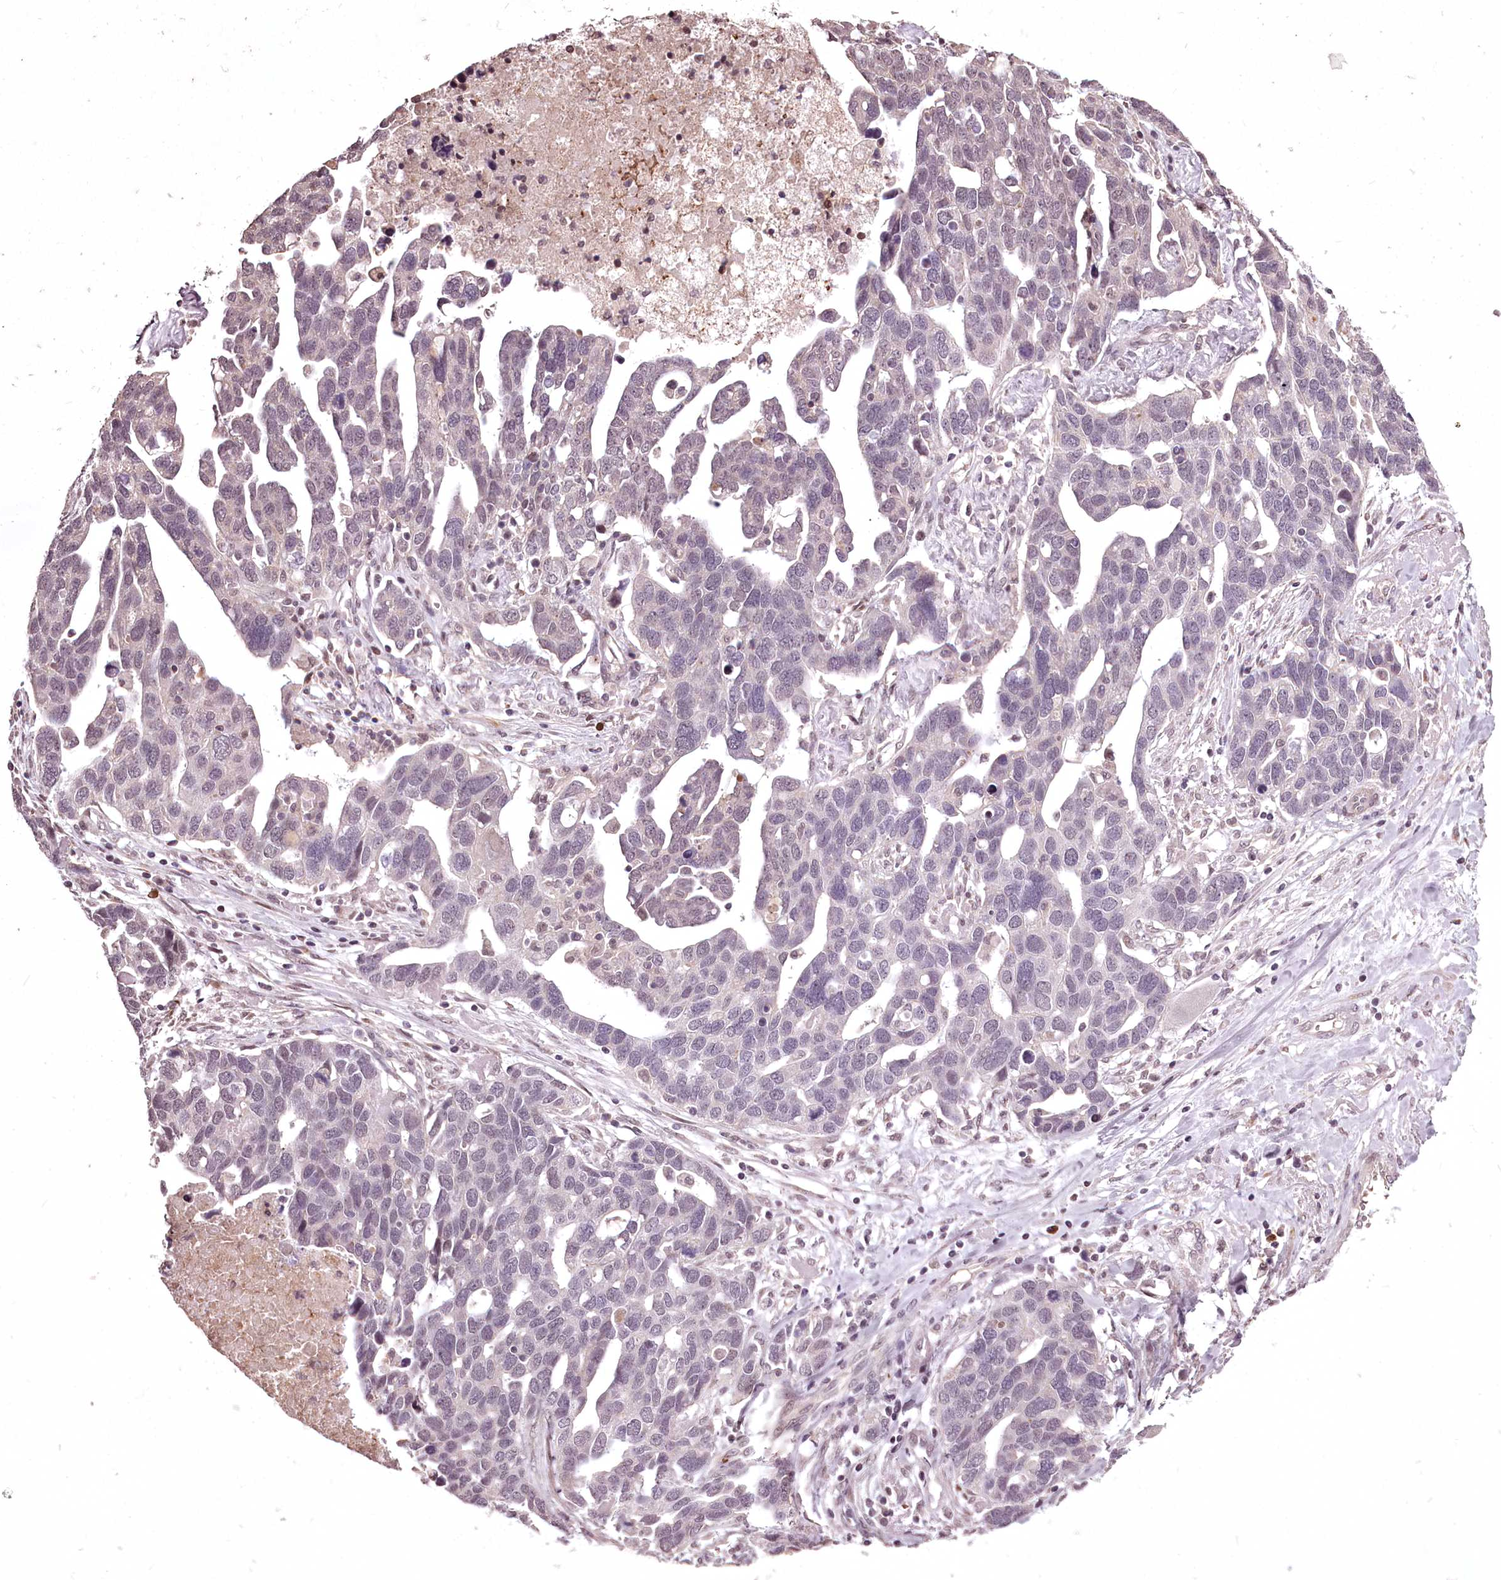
{"staining": {"intensity": "negative", "quantity": "none", "location": "none"}, "tissue": "ovarian cancer", "cell_type": "Tumor cells", "image_type": "cancer", "snomed": [{"axis": "morphology", "description": "Cystadenocarcinoma, serous, NOS"}, {"axis": "topography", "description": "Ovary"}], "caption": "There is no significant staining in tumor cells of ovarian cancer (serous cystadenocarcinoma).", "gene": "ADRA1D", "patient": {"sex": "female", "age": 54}}